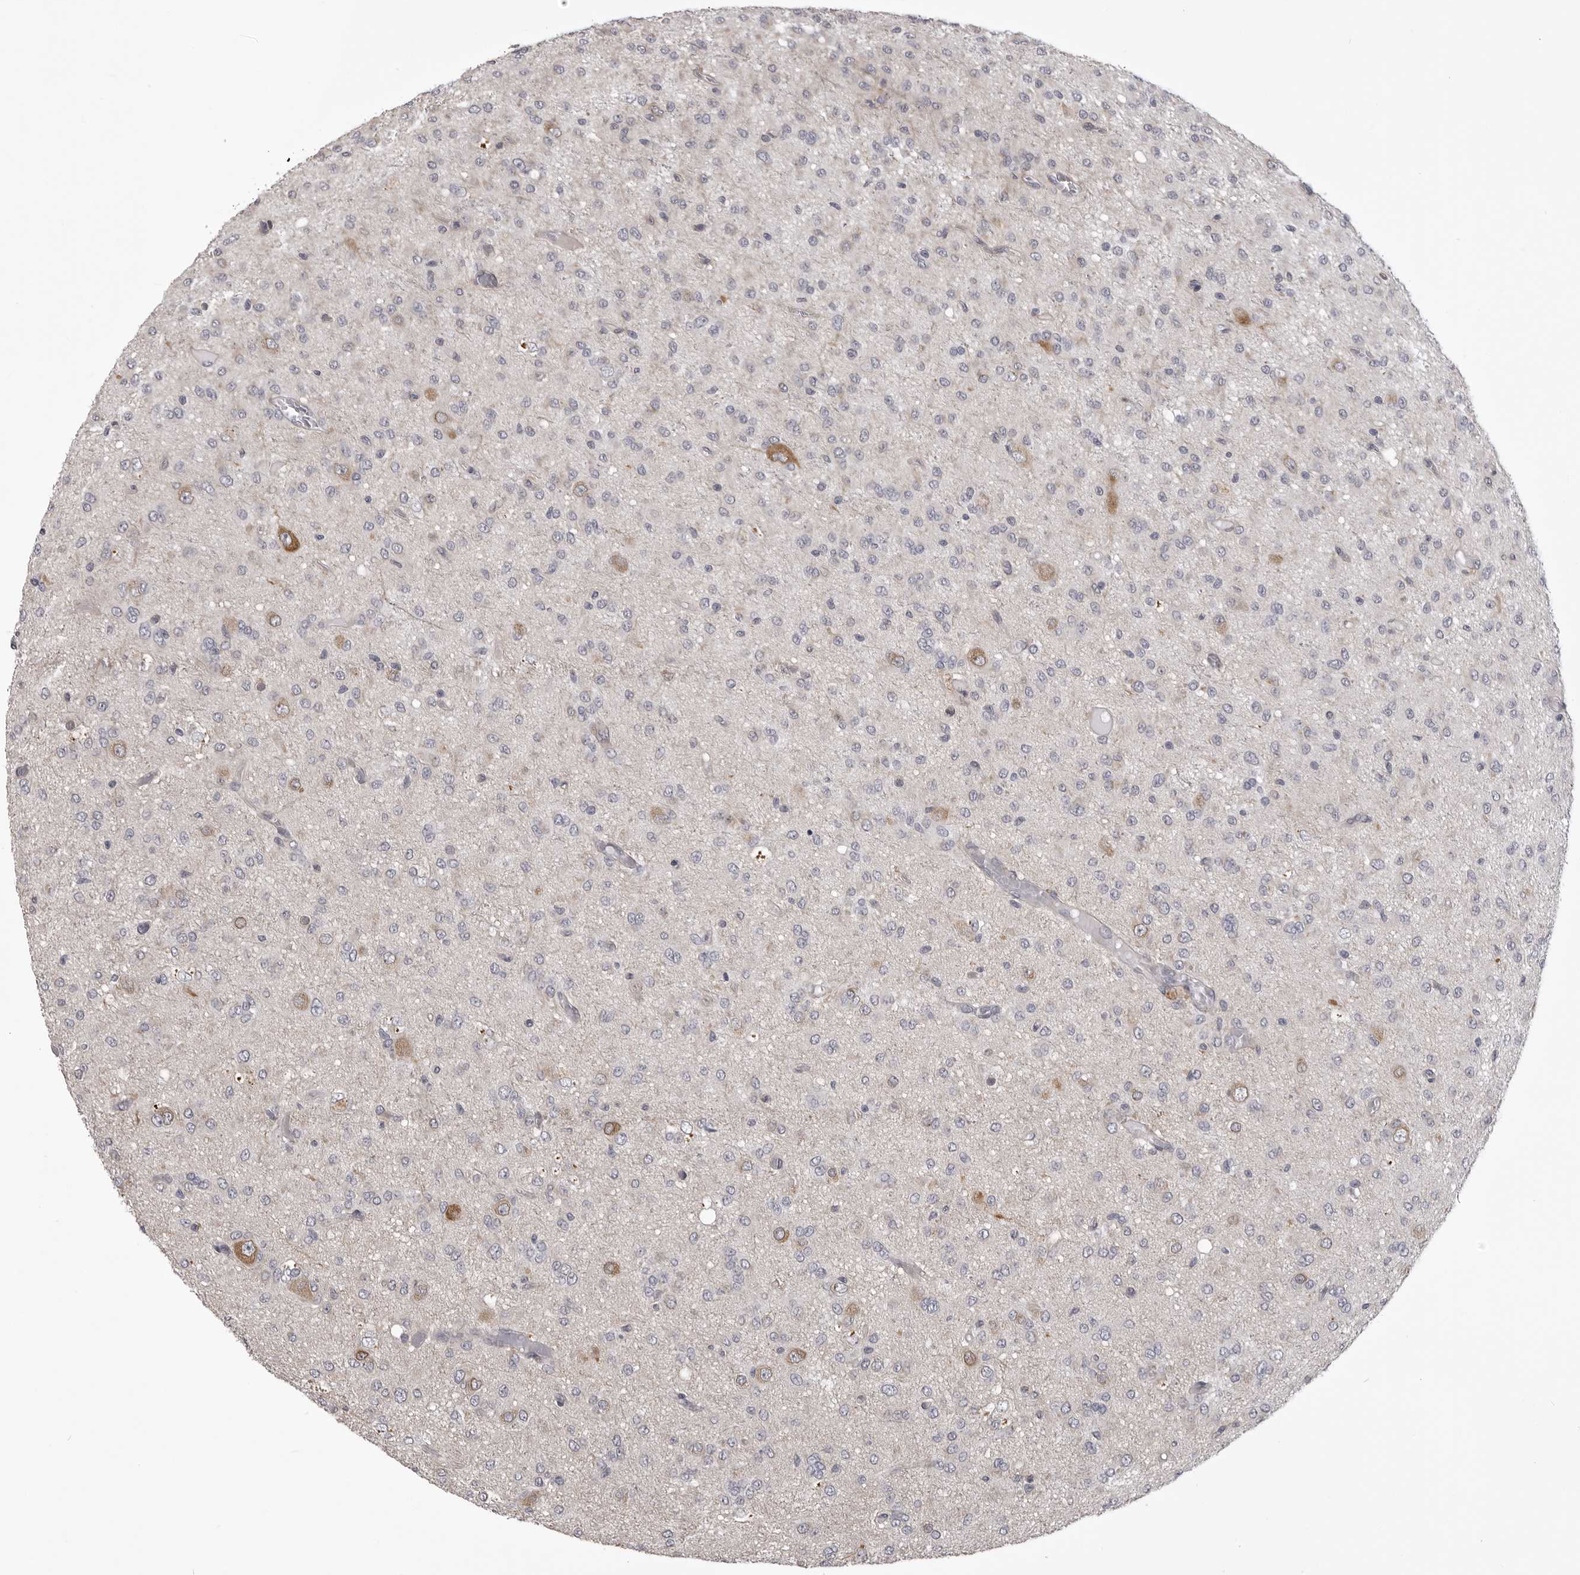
{"staining": {"intensity": "negative", "quantity": "none", "location": "none"}, "tissue": "glioma", "cell_type": "Tumor cells", "image_type": "cancer", "snomed": [{"axis": "morphology", "description": "Glioma, malignant, High grade"}, {"axis": "topography", "description": "Brain"}], "caption": "High power microscopy image of an IHC histopathology image of high-grade glioma (malignant), revealing no significant expression in tumor cells.", "gene": "NCEH1", "patient": {"sex": "female", "age": 59}}